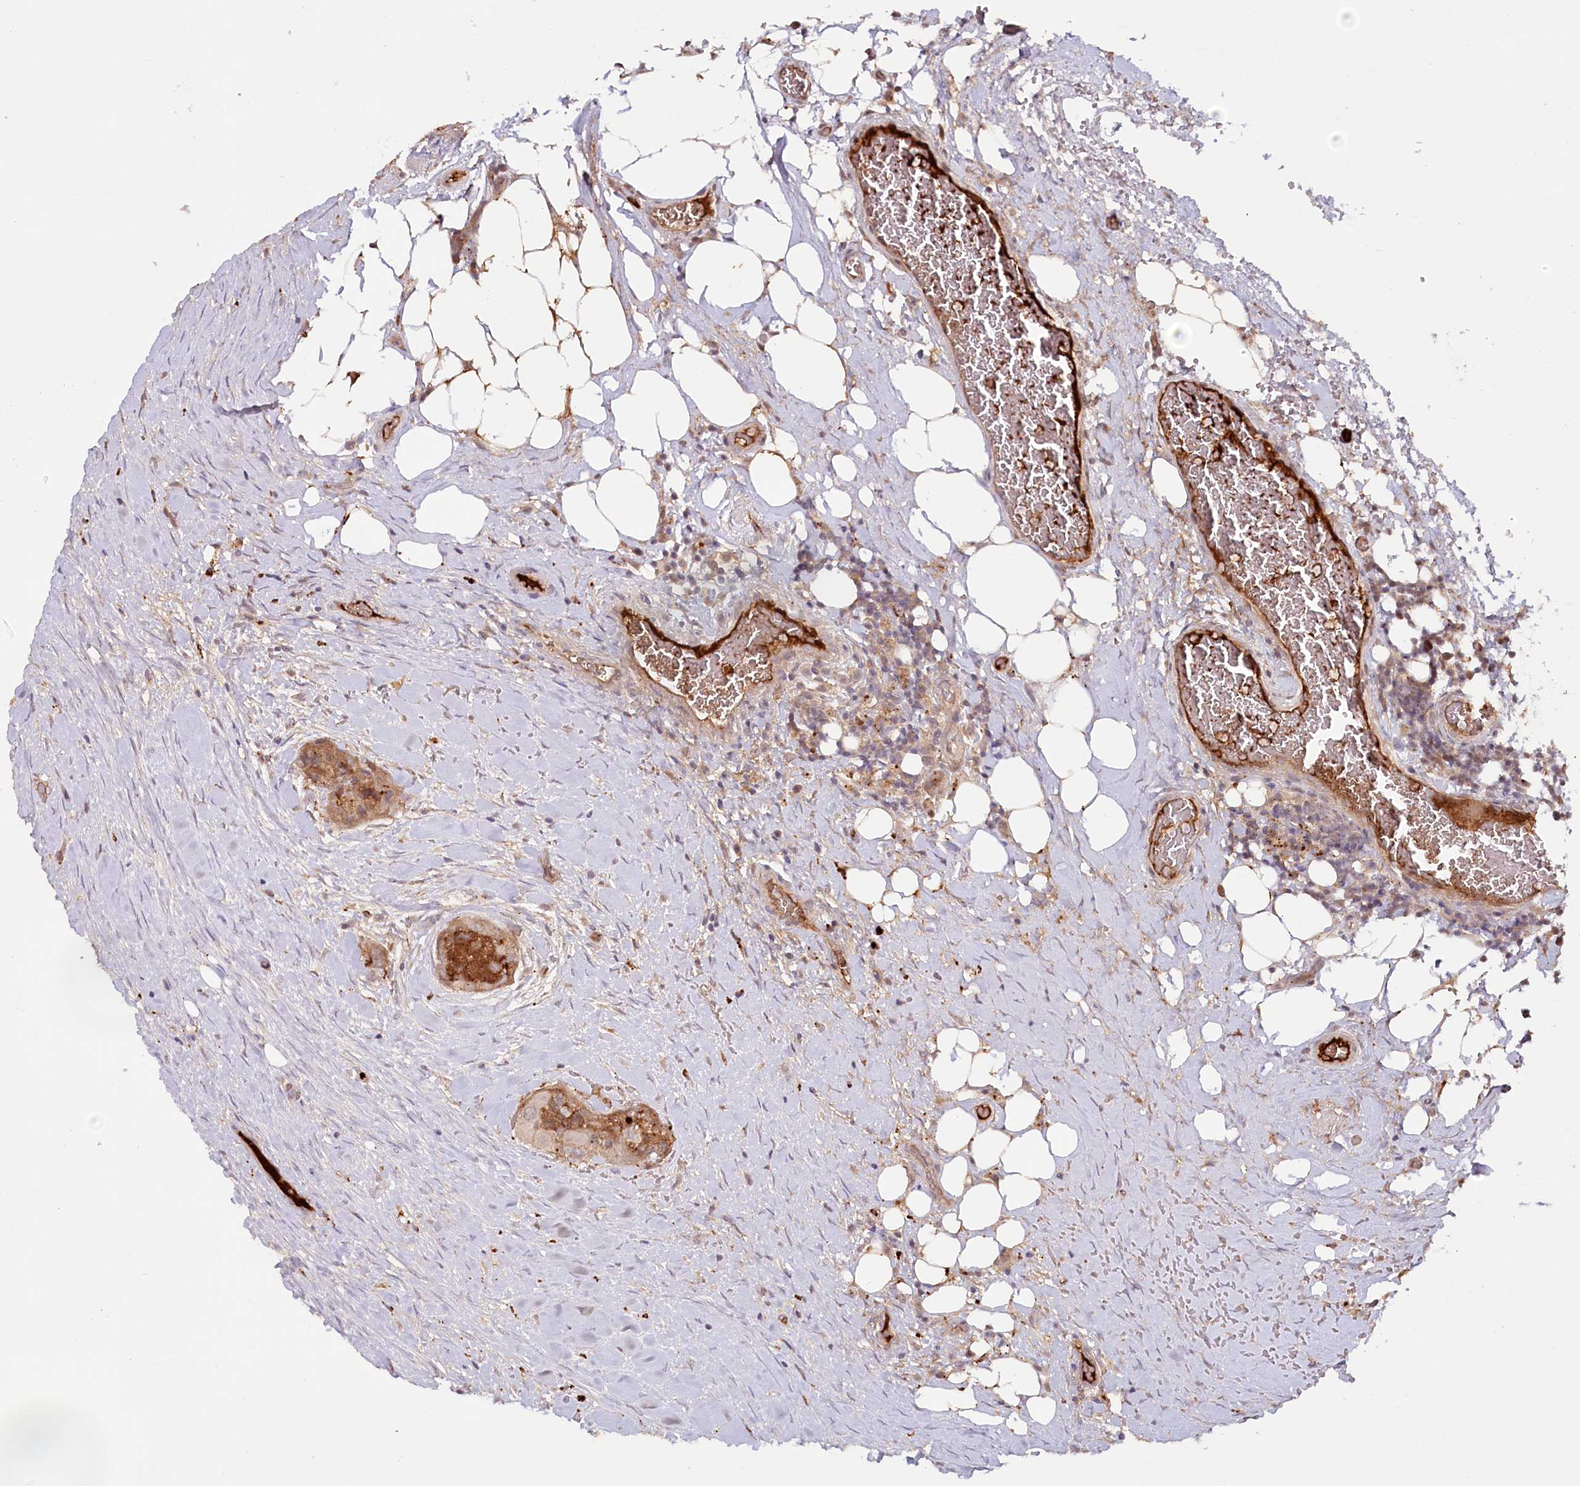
{"staining": {"intensity": "moderate", "quantity": "<25%", "location": "cytoplasmic/membranous"}, "tissue": "thyroid cancer", "cell_type": "Tumor cells", "image_type": "cancer", "snomed": [{"axis": "morphology", "description": "Papillary adenocarcinoma, NOS"}, {"axis": "topography", "description": "Thyroid gland"}], "caption": "Tumor cells demonstrate moderate cytoplasmic/membranous positivity in about <25% of cells in thyroid cancer (papillary adenocarcinoma).", "gene": "PSAPL1", "patient": {"sex": "female", "age": 59}}